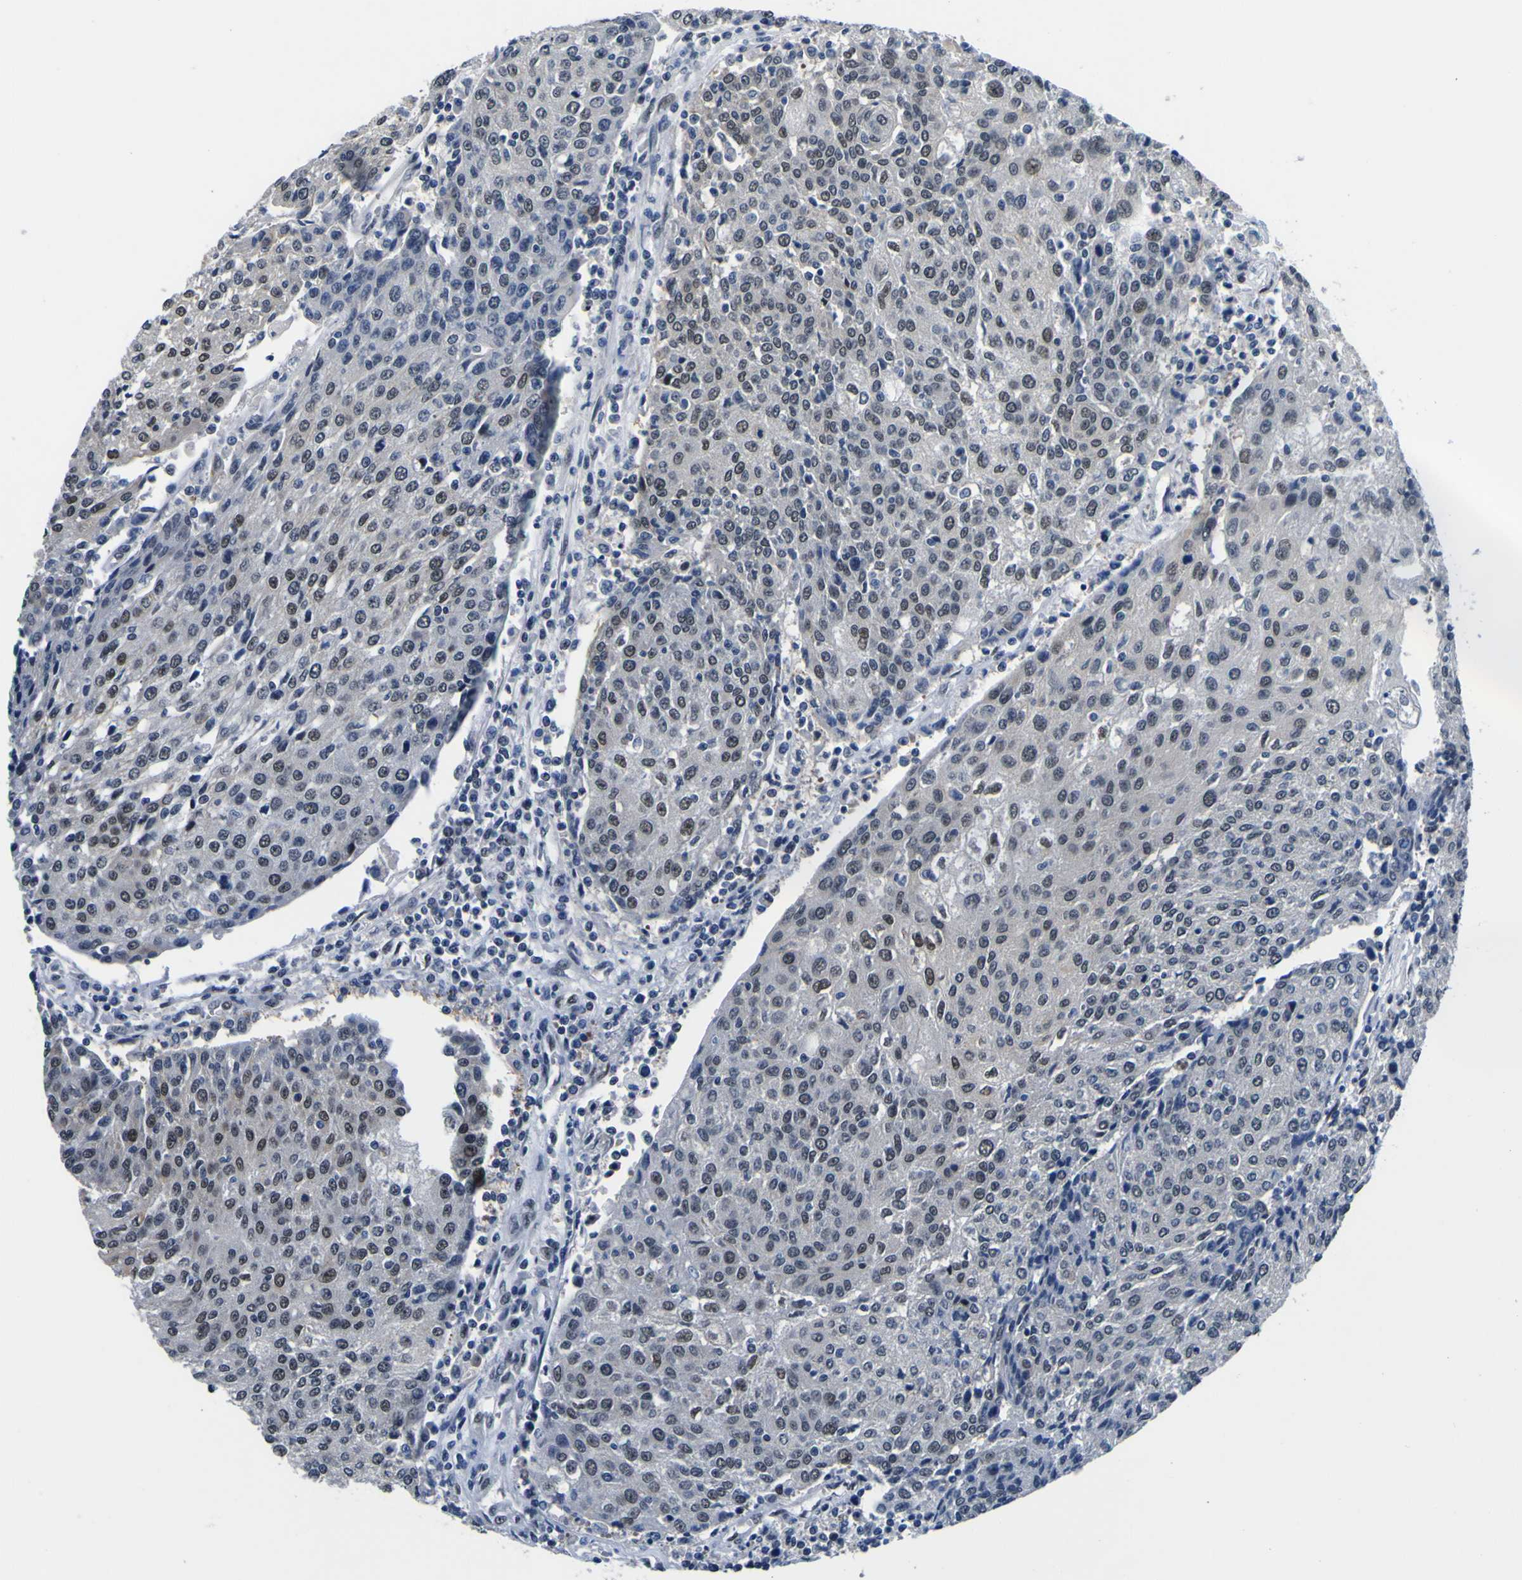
{"staining": {"intensity": "weak", "quantity": "<25%", "location": "nuclear"}, "tissue": "urothelial cancer", "cell_type": "Tumor cells", "image_type": "cancer", "snomed": [{"axis": "morphology", "description": "Urothelial carcinoma, High grade"}, {"axis": "topography", "description": "Urinary bladder"}], "caption": "Tumor cells show no significant protein positivity in urothelial cancer.", "gene": "CUL4B", "patient": {"sex": "female", "age": 85}}